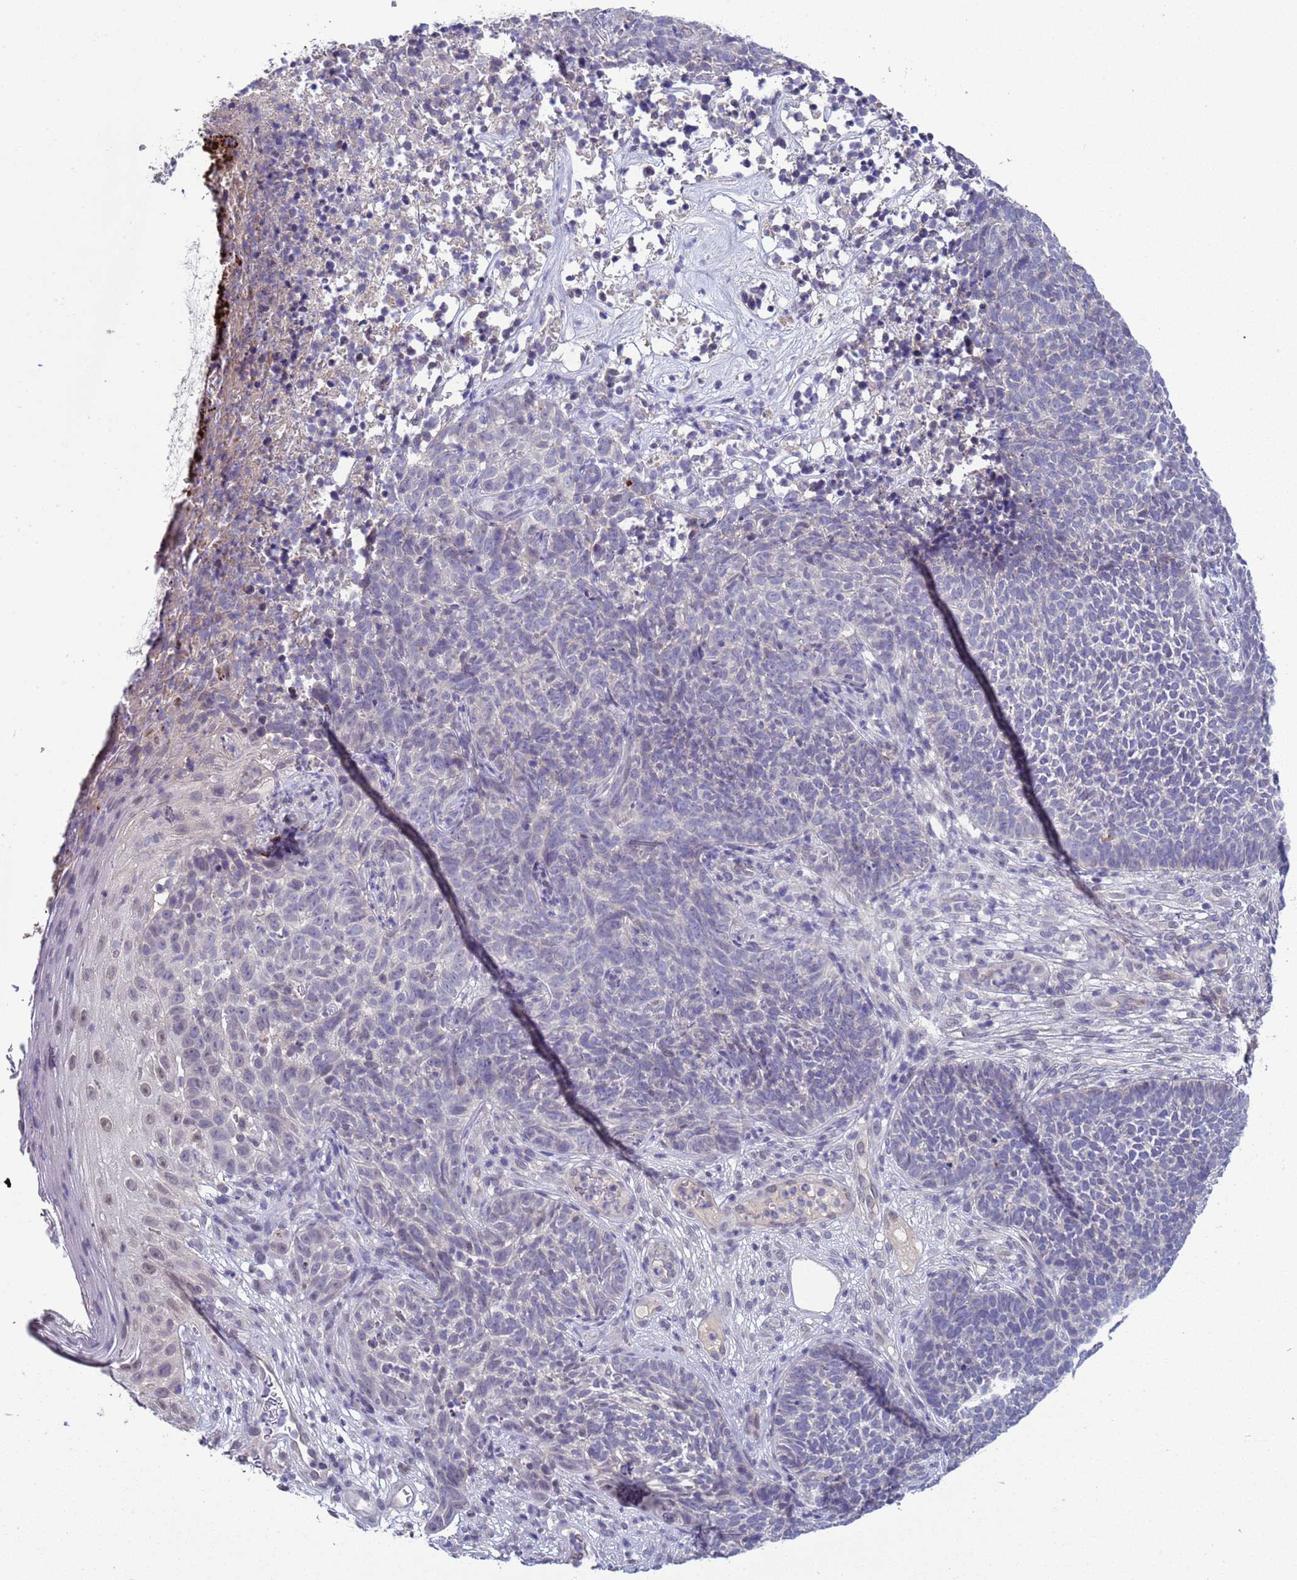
{"staining": {"intensity": "negative", "quantity": "none", "location": "none"}, "tissue": "skin cancer", "cell_type": "Tumor cells", "image_type": "cancer", "snomed": [{"axis": "morphology", "description": "Basal cell carcinoma"}, {"axis": "topography", "description": "Skin"}], "caption": "The histopathology image shows no staining of tumor cells in skin basal cell carcinoma.", "gene": "TRMT10A", "patient": {"sex": "female", "age": 84}}